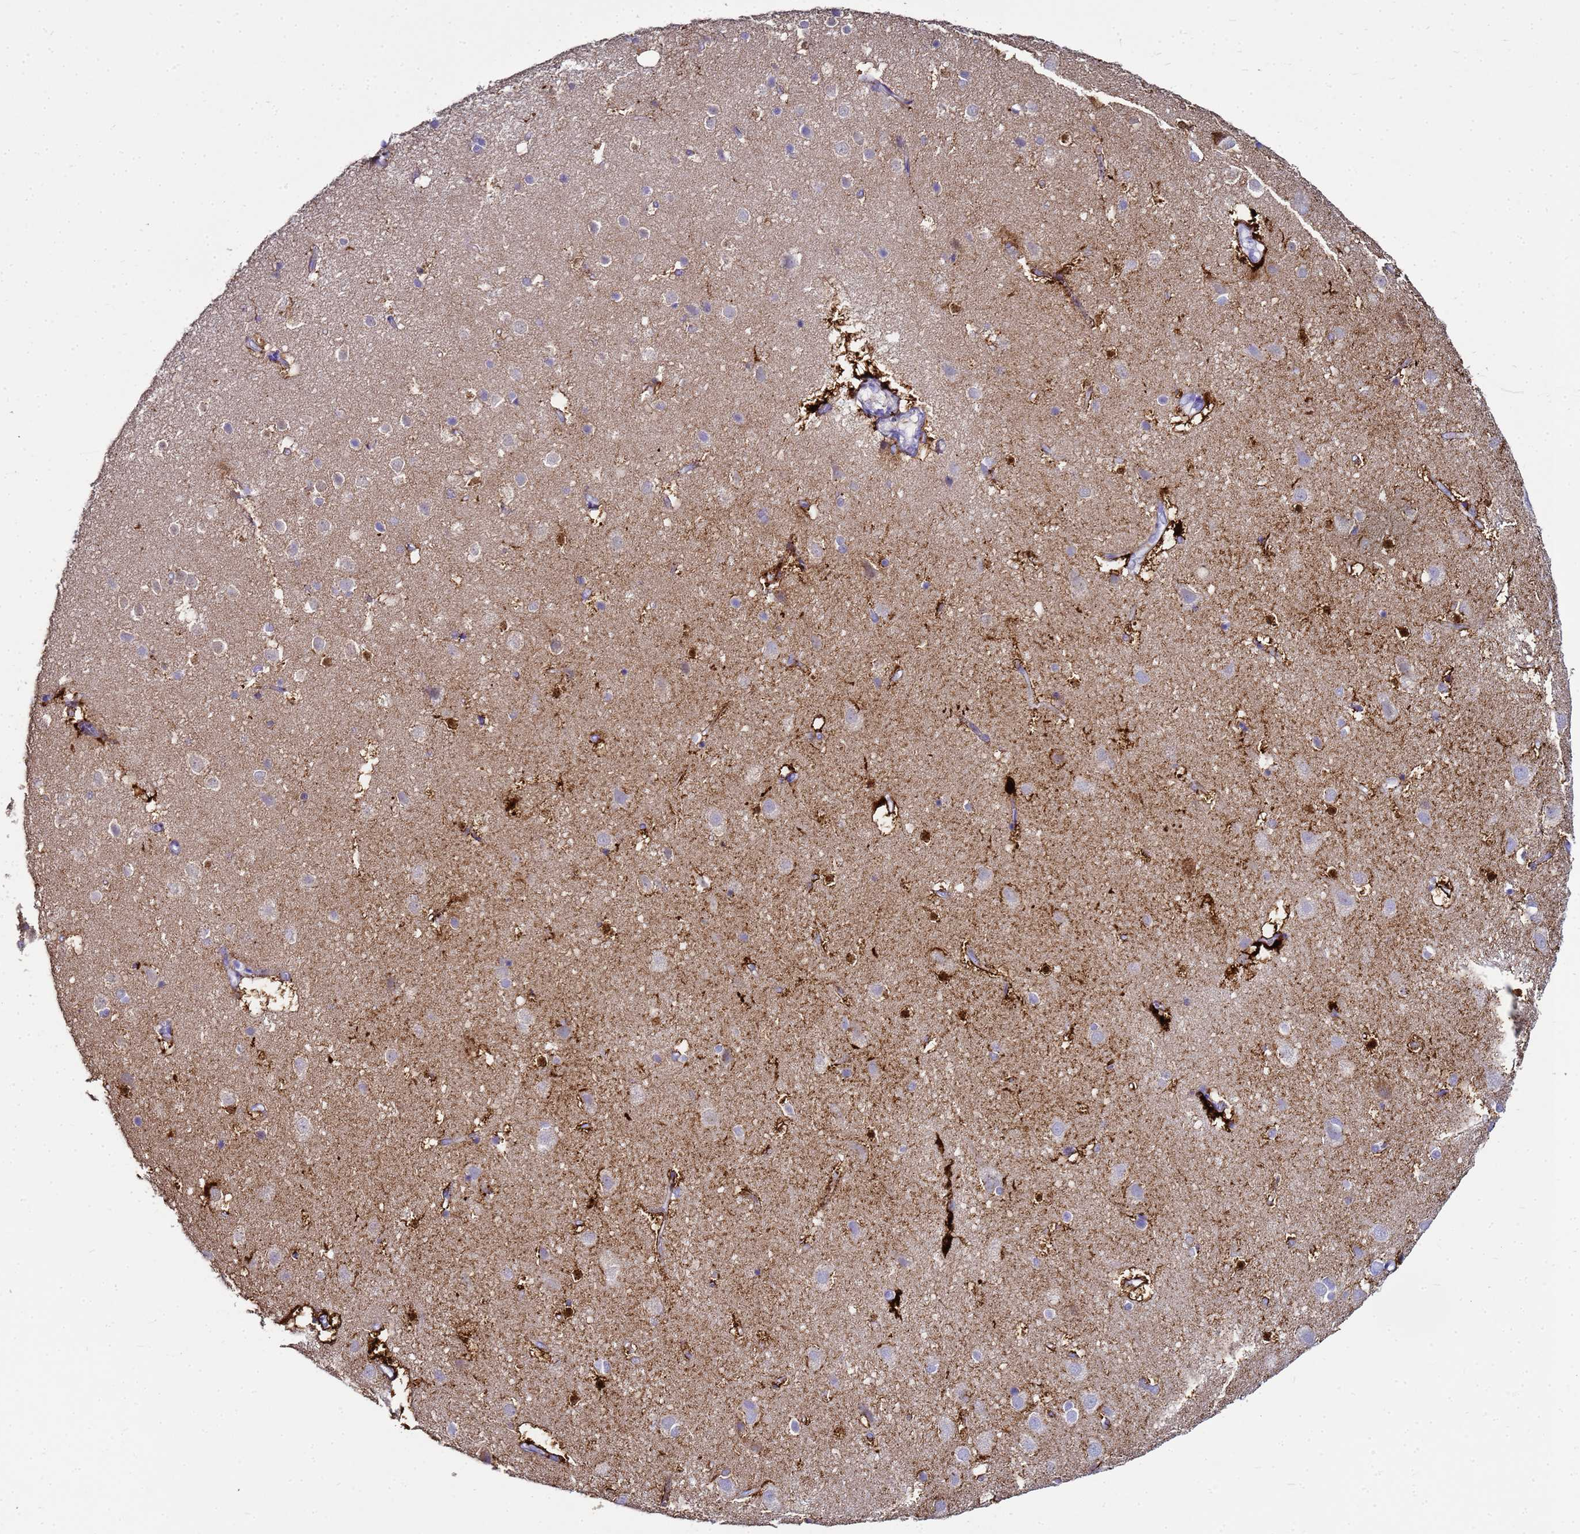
{"staining": {"intensity": "strong", "quantity": "<25%", "location": "cytoplasmic/membranous"}, "tissue": "cerebral cortex", "cell_type": "Endothelial cells", "image_type": "normal", "snomed": [{"axis": "morphology", "description": "Normal tissue, NOS"}, {"axis": "topography", "description": "Cerebral cortex"}], "caption": "Strong cytoplasmic/membranous protein expression is seen in approximately <25% of endothelial cells in cerebral cortex. Using DAB (3,3'-diaminobenzidine) (brown) and hematoxylin (blue) stains, captured at high magnification using brightfield microscopy.", "gene": "CKB", "patient": {"sex": "male", "age": 54}}